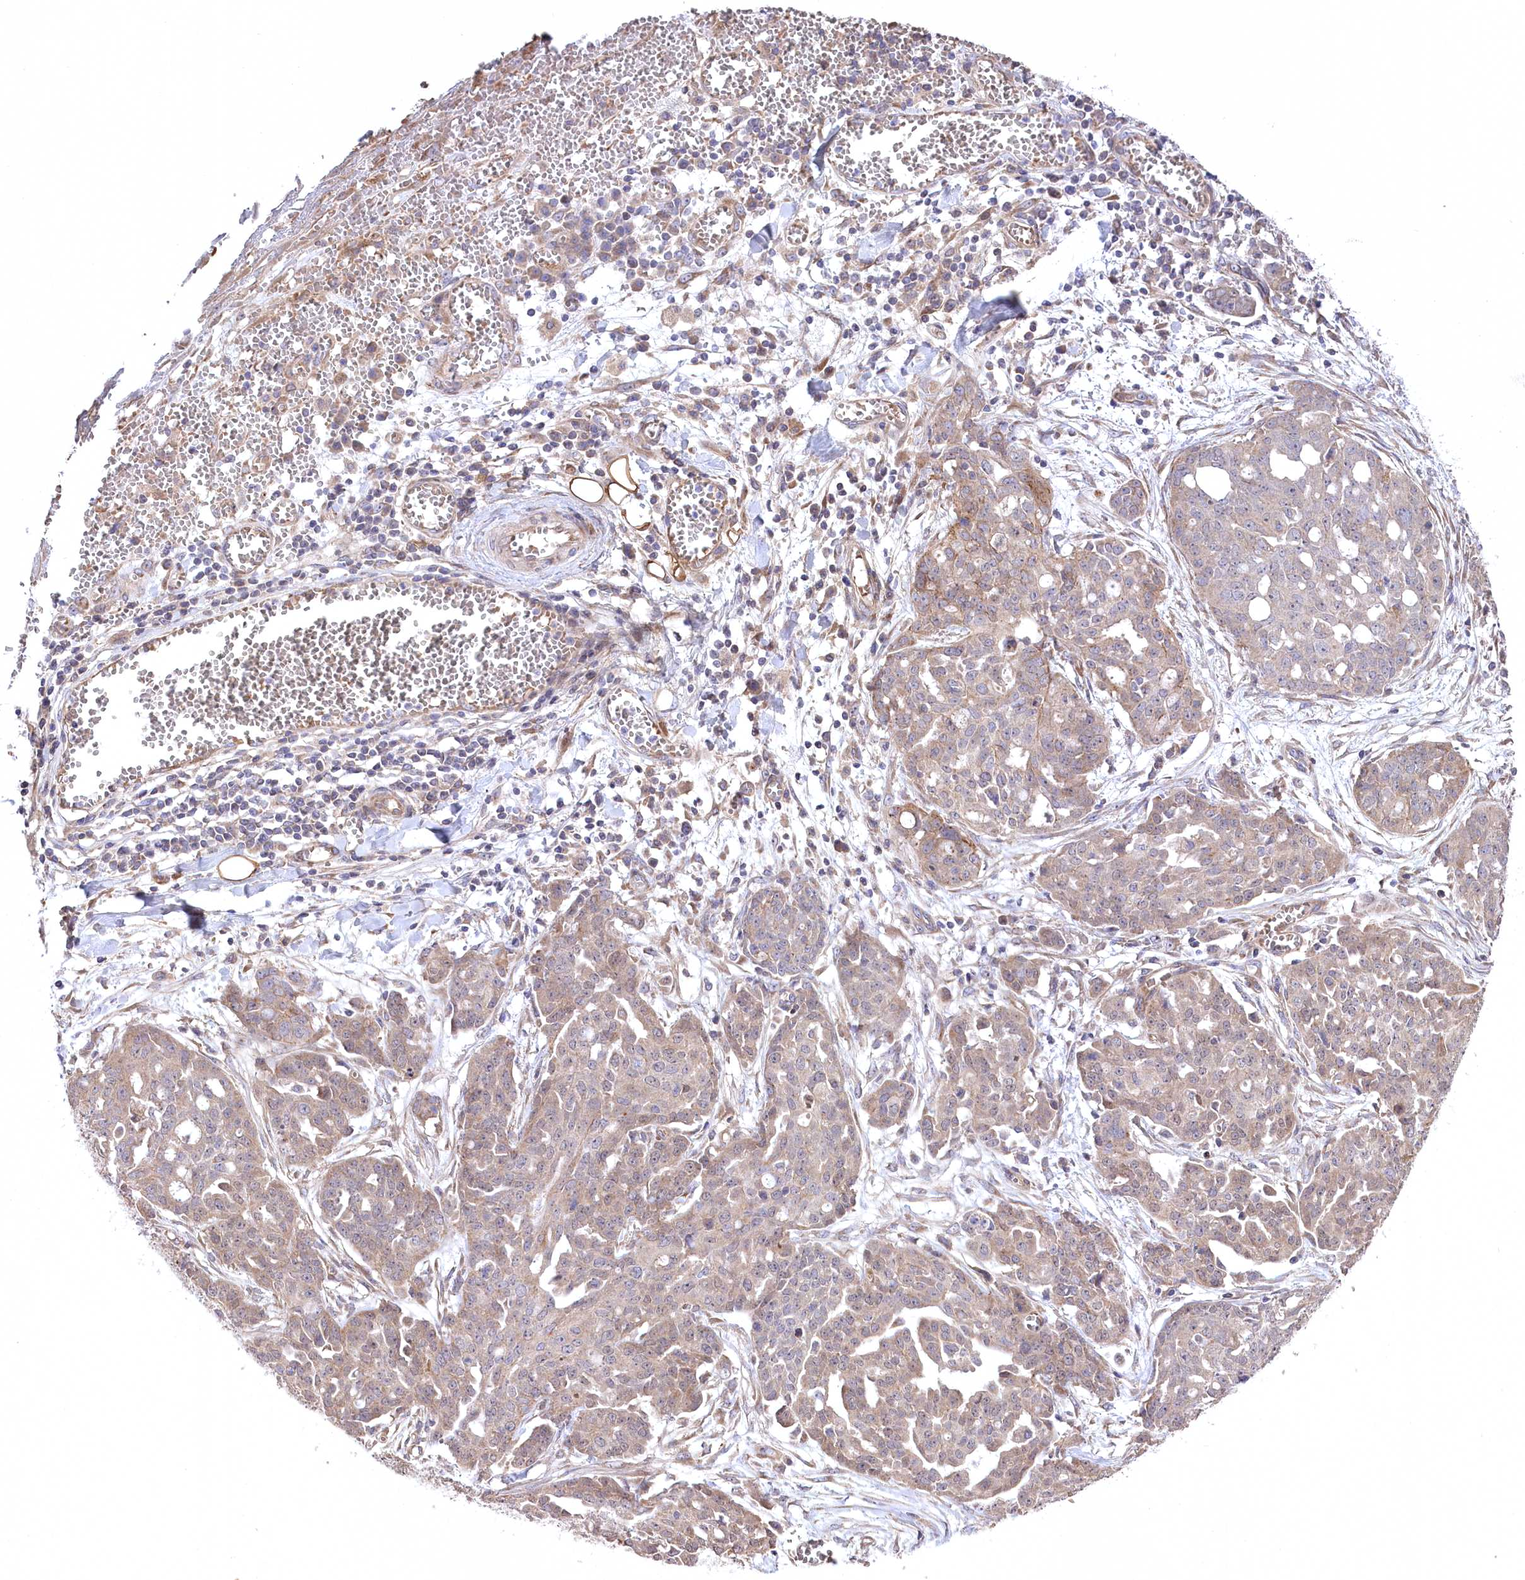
{"staining": {"intensity": "weak", "quantity": ">75%", "location": "cytoplasmic/membranous"}, "tissue": "ovarian cancer", "cell_type": "Tumor cells", "image_type": "cancer", "snomed": [{"axis": "morphology", "description": "Cystadenocarcinoma, serous, NOS"}, {"axis": "topography", "description": "Soft tissue"}, {"axis": "topography", "description": "Ovary"}], "caption": "Protein staining demonstrates weak cytoplasmic/membranous staining in about >75% of tumor cells in ovarian cancer. Nuclei are stained in blue.", "gene": "TRUB1", "patient": {"sex": "female", "age": 57}}